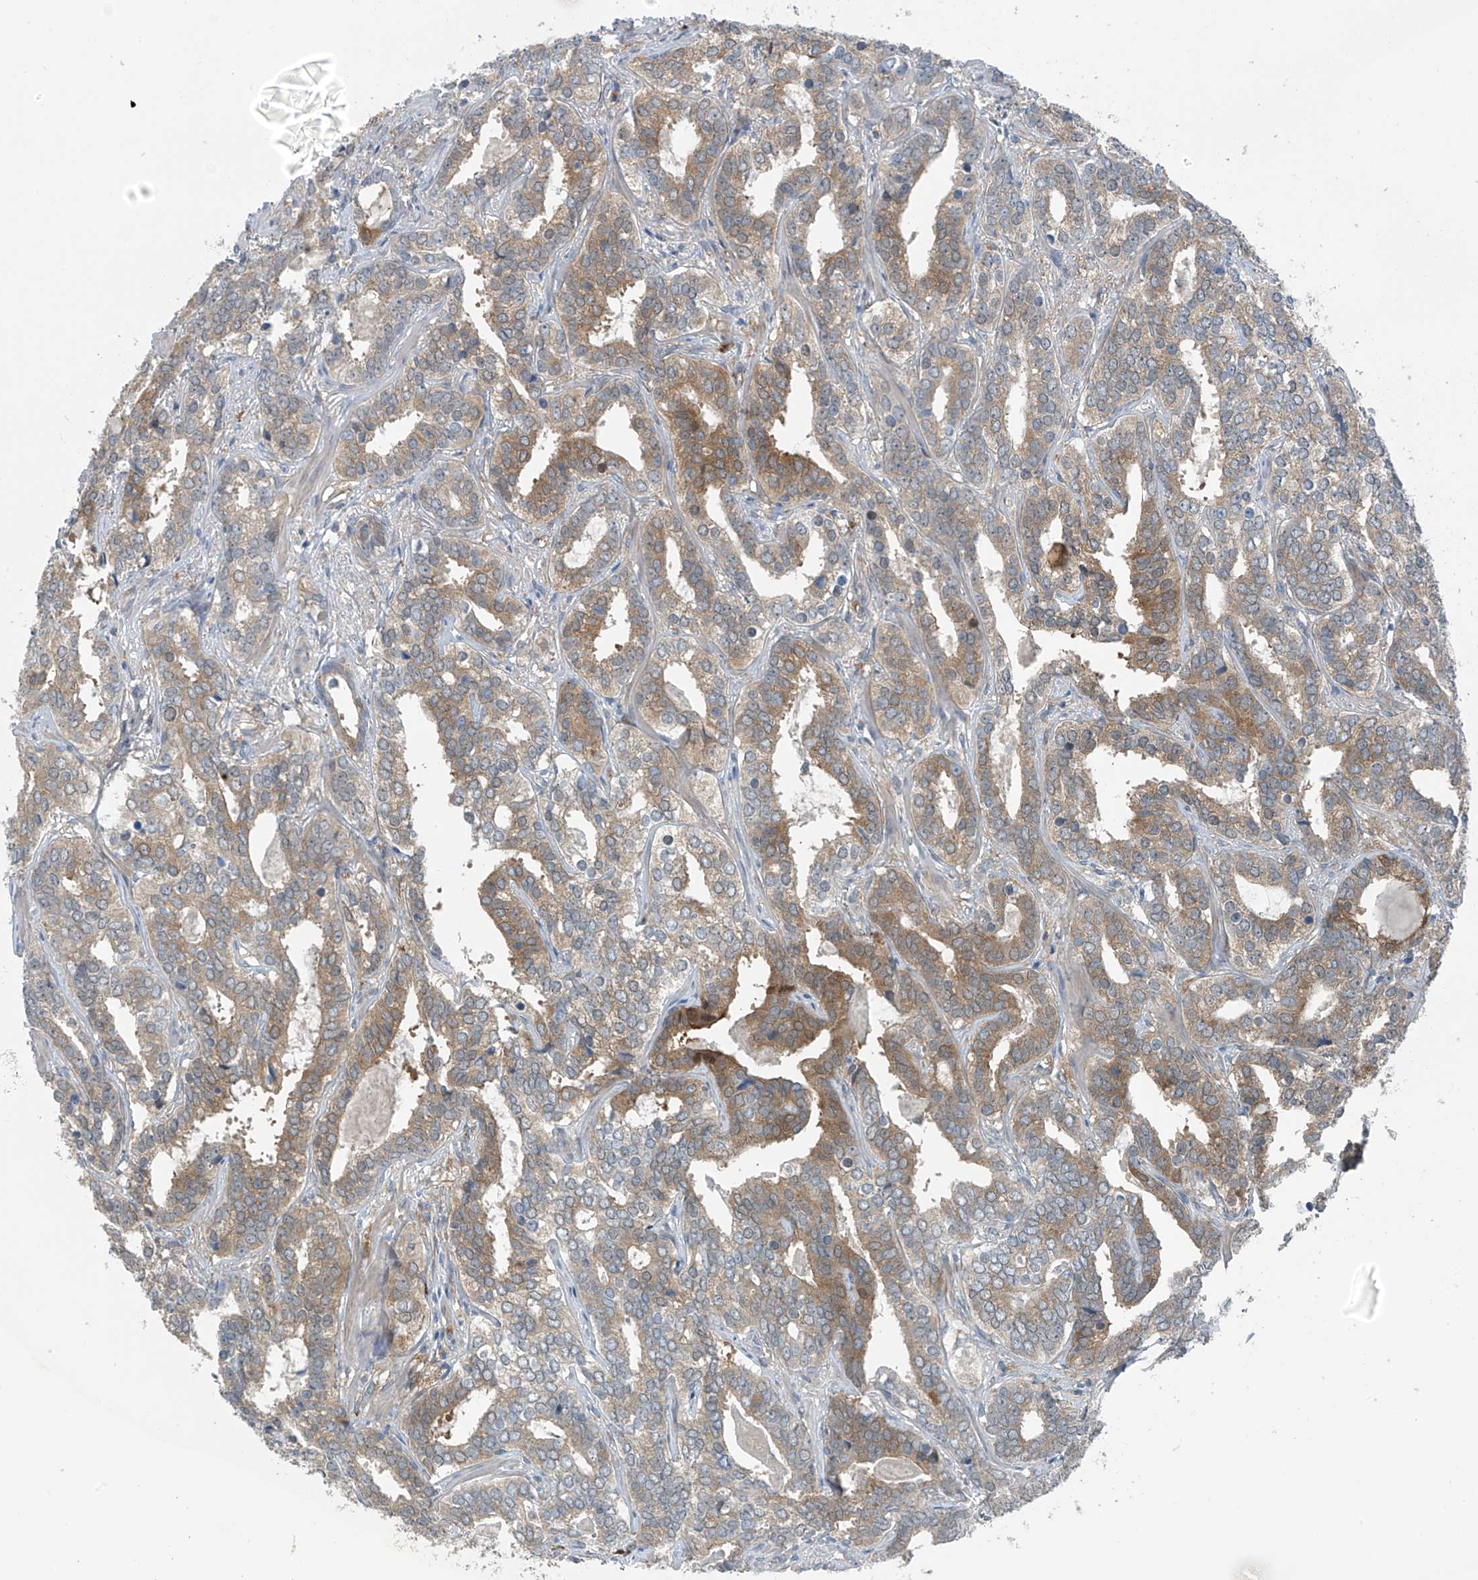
{"staining": {"intensity": "moderate", "quantity": ">75%", "location": "cytoplasmic/membranous"}, "tissue": "prostate cancer", "cell_type": "Tumor cells", "image_type": "cancer", "snomed": [{"axis": "morphology", "description": "Adenocarcinoma, High grade"}, {"axis": "topography", "description": "Prostate"}], "caption": "IHC histopathology image of neoplastic tissue: human adenocarcinoma (high-grade) (prostate) stained using IHC shows medium levels of moderate protein expression localized specifically in the cytoplasmic/membranous of tumor cells, appearing as a cytoplasmic/membranous brown color.", "gene": "SLC12A6", "patient": {"sex": "male", "age": 62}}